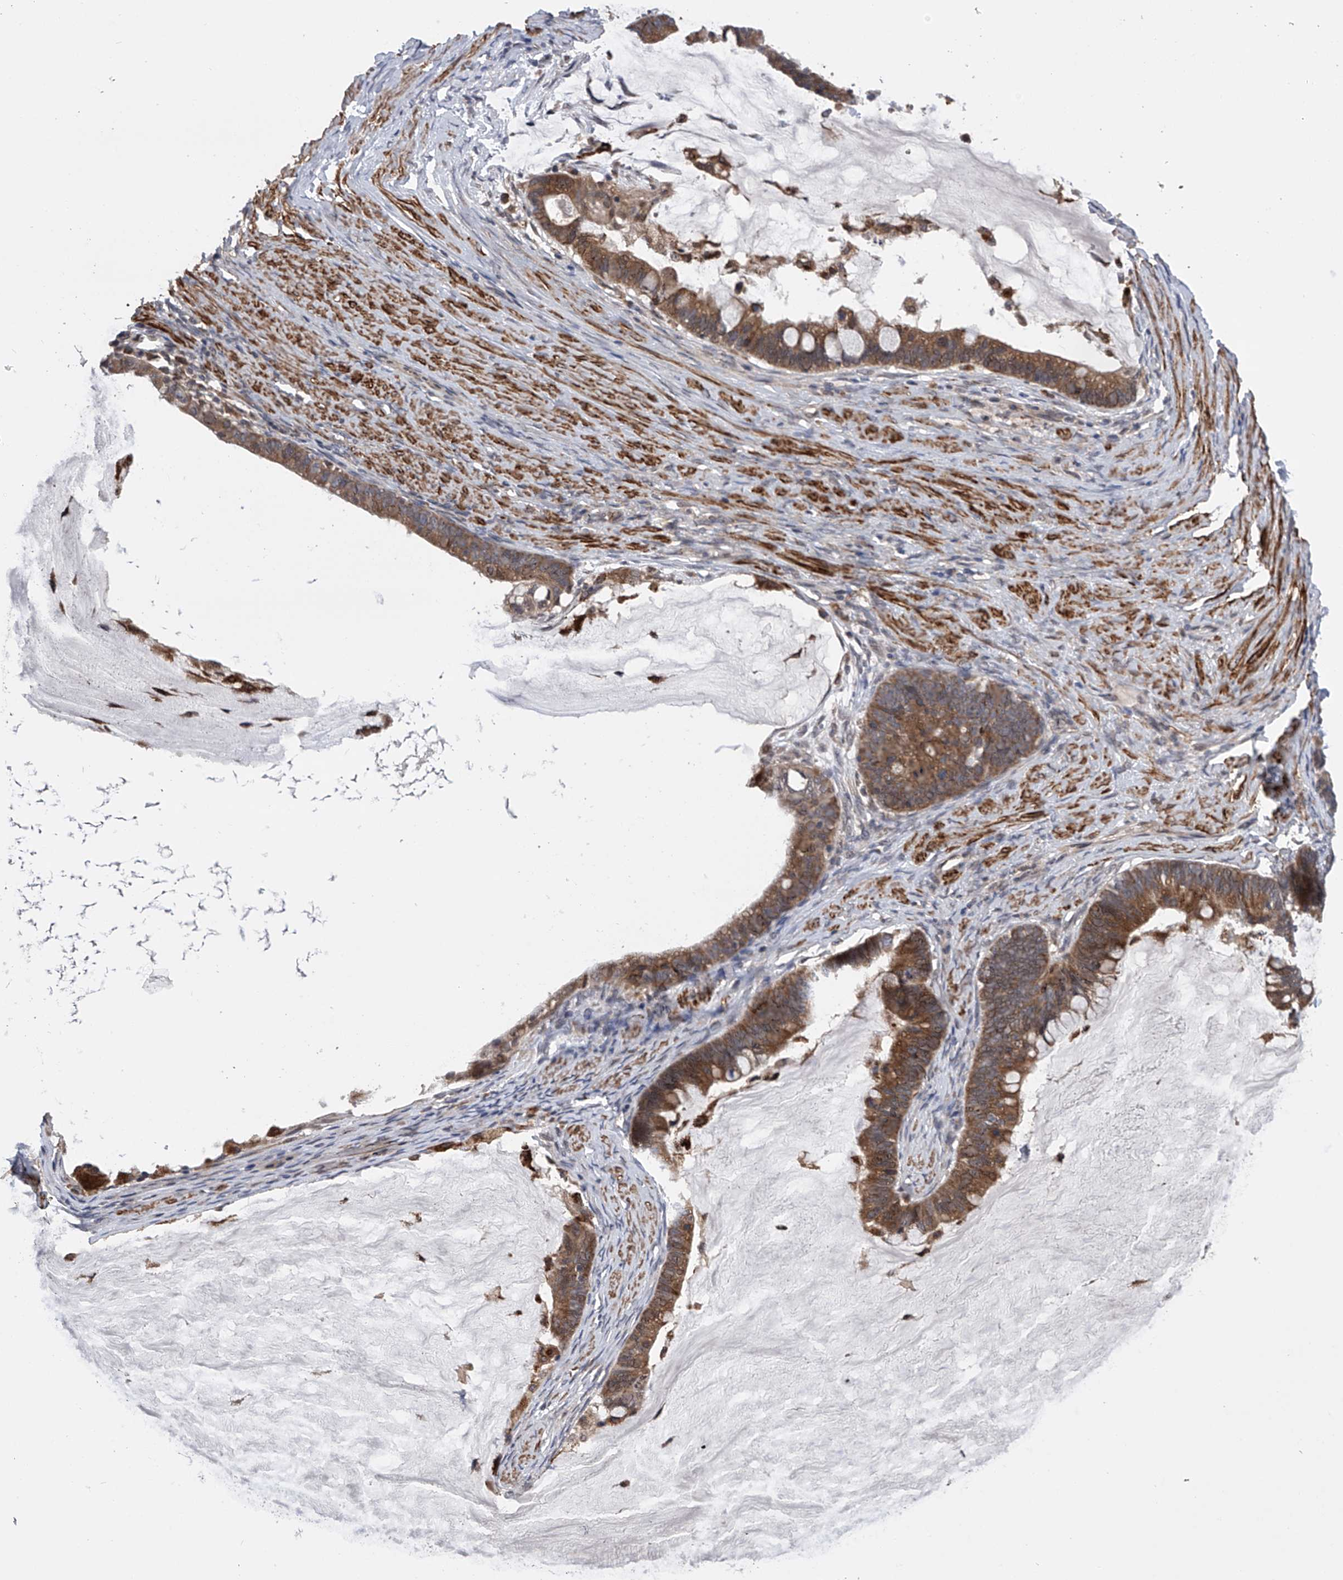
{"staining": {"intensity": "strong", "quantity": ">75%", "location": "cytoplasmic/membranous"}, "tissue": "ovarian cancer", "cell_type": "Tumor cells", "image_type": "cancer", "snomed": [{"axis": "morphology", "description": "Cystadenocarcinoma, mucinous, NOS"}, {"axis": "topography", "description": "Ovary"}], "caption": "Ovarian cancer tissue displays strong cytoplasmic/membranous expression in about >75% of tumor cells", "gene": "SPOCK1", "patient": {"sex": "female", "age": 61}}